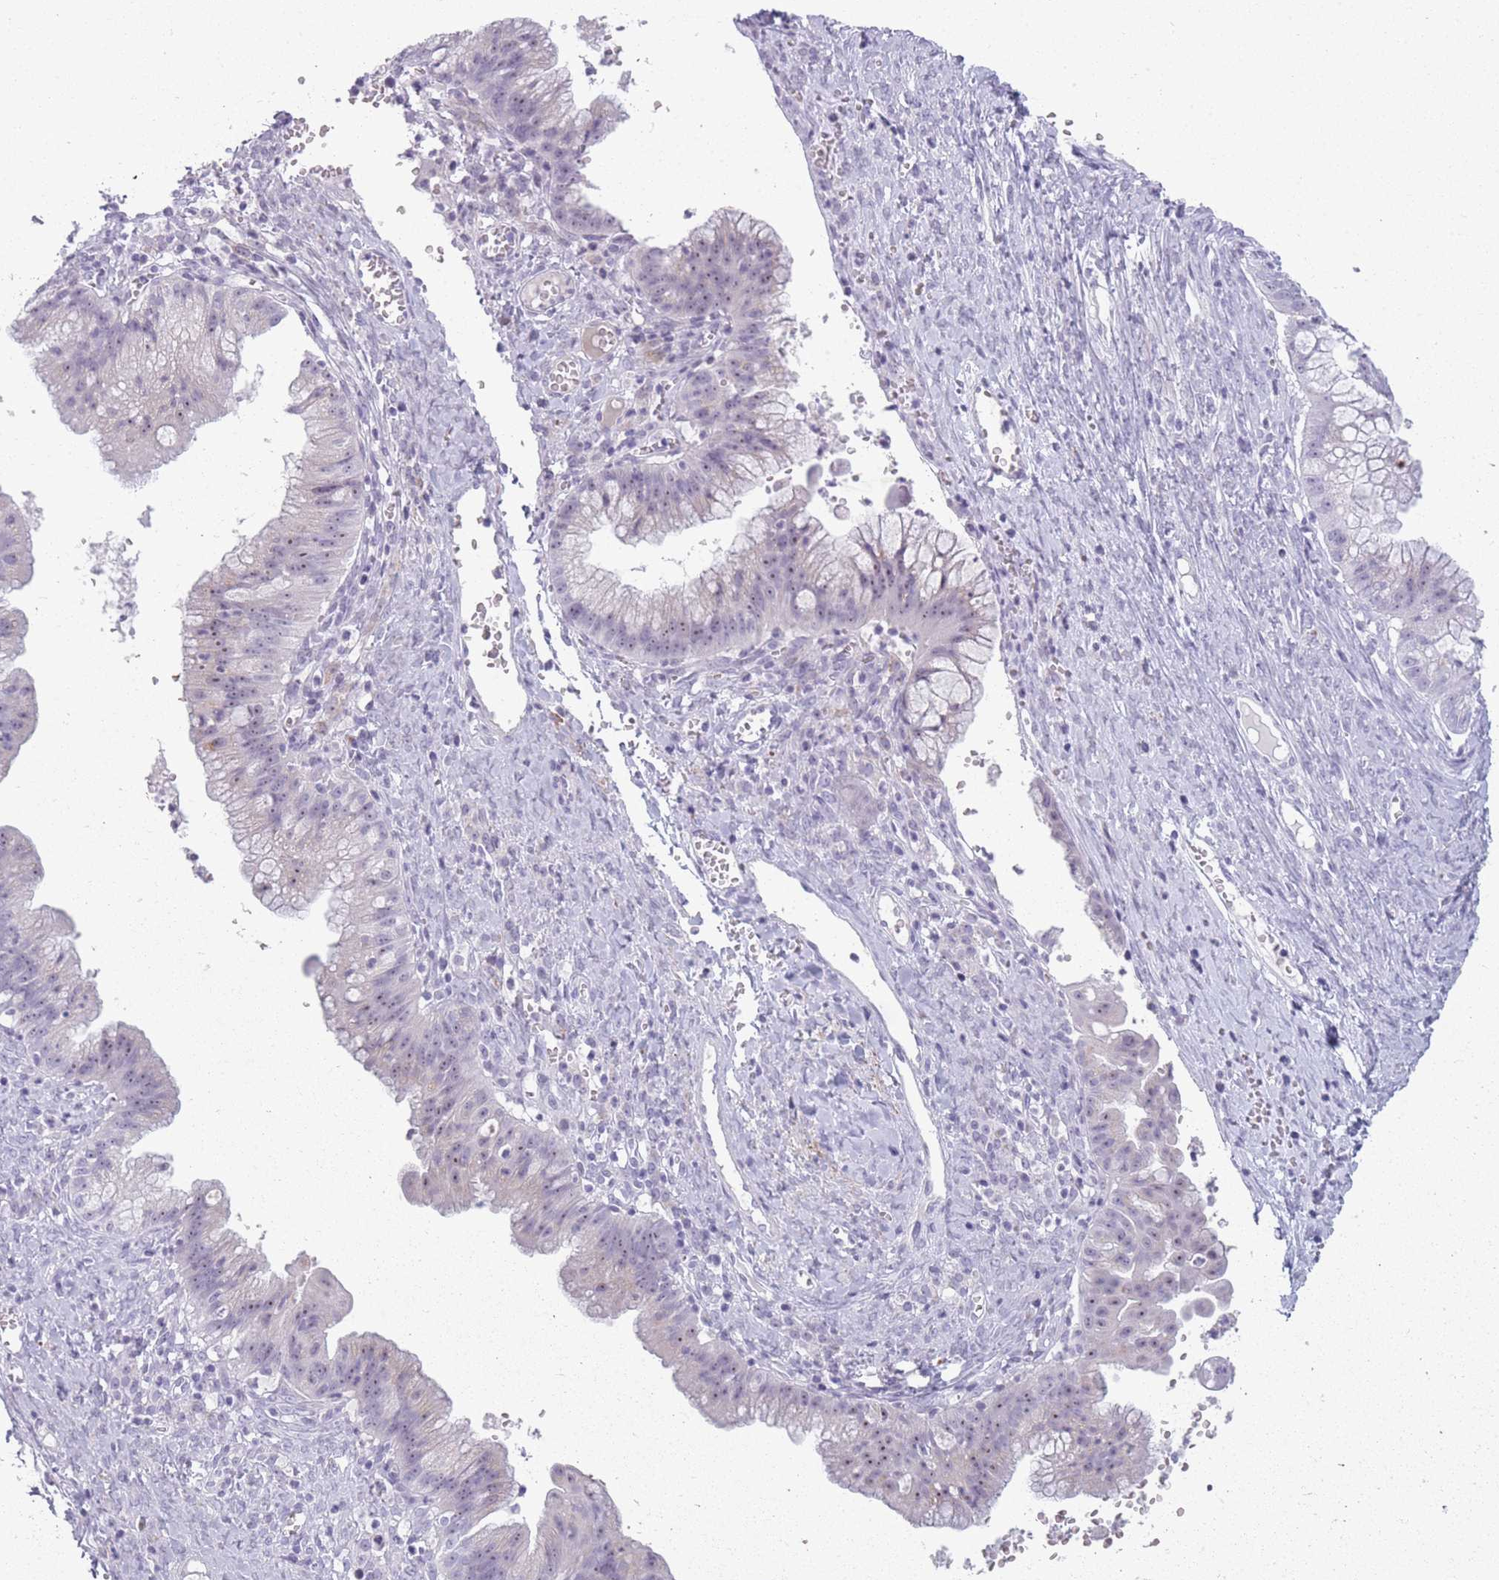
{"staining": {"intensity": "weak", "quantity": "<25%", "location": "nuclear"}, "tissue": "ovarian cancer", "cell_type": "Tumor cells", "image_type": "cancer", "snomed": [{"axis": "morphology", "description": "Cystadenocarcinoma, mucinous, NOS"}, {"axis": "topography", "description": "Ovary"}], "caption": "DAB immunohistochemical staining of ovarian cancer (mucinous cystadenocarcinoma) exhibits no significant expression in tumor cells. (DAB (3,3'-diaminobenzidine) immunohistochemistry, high magnification).", "gene": "GOLGA6D", "patient": {"sex": "female", "age": 70}}